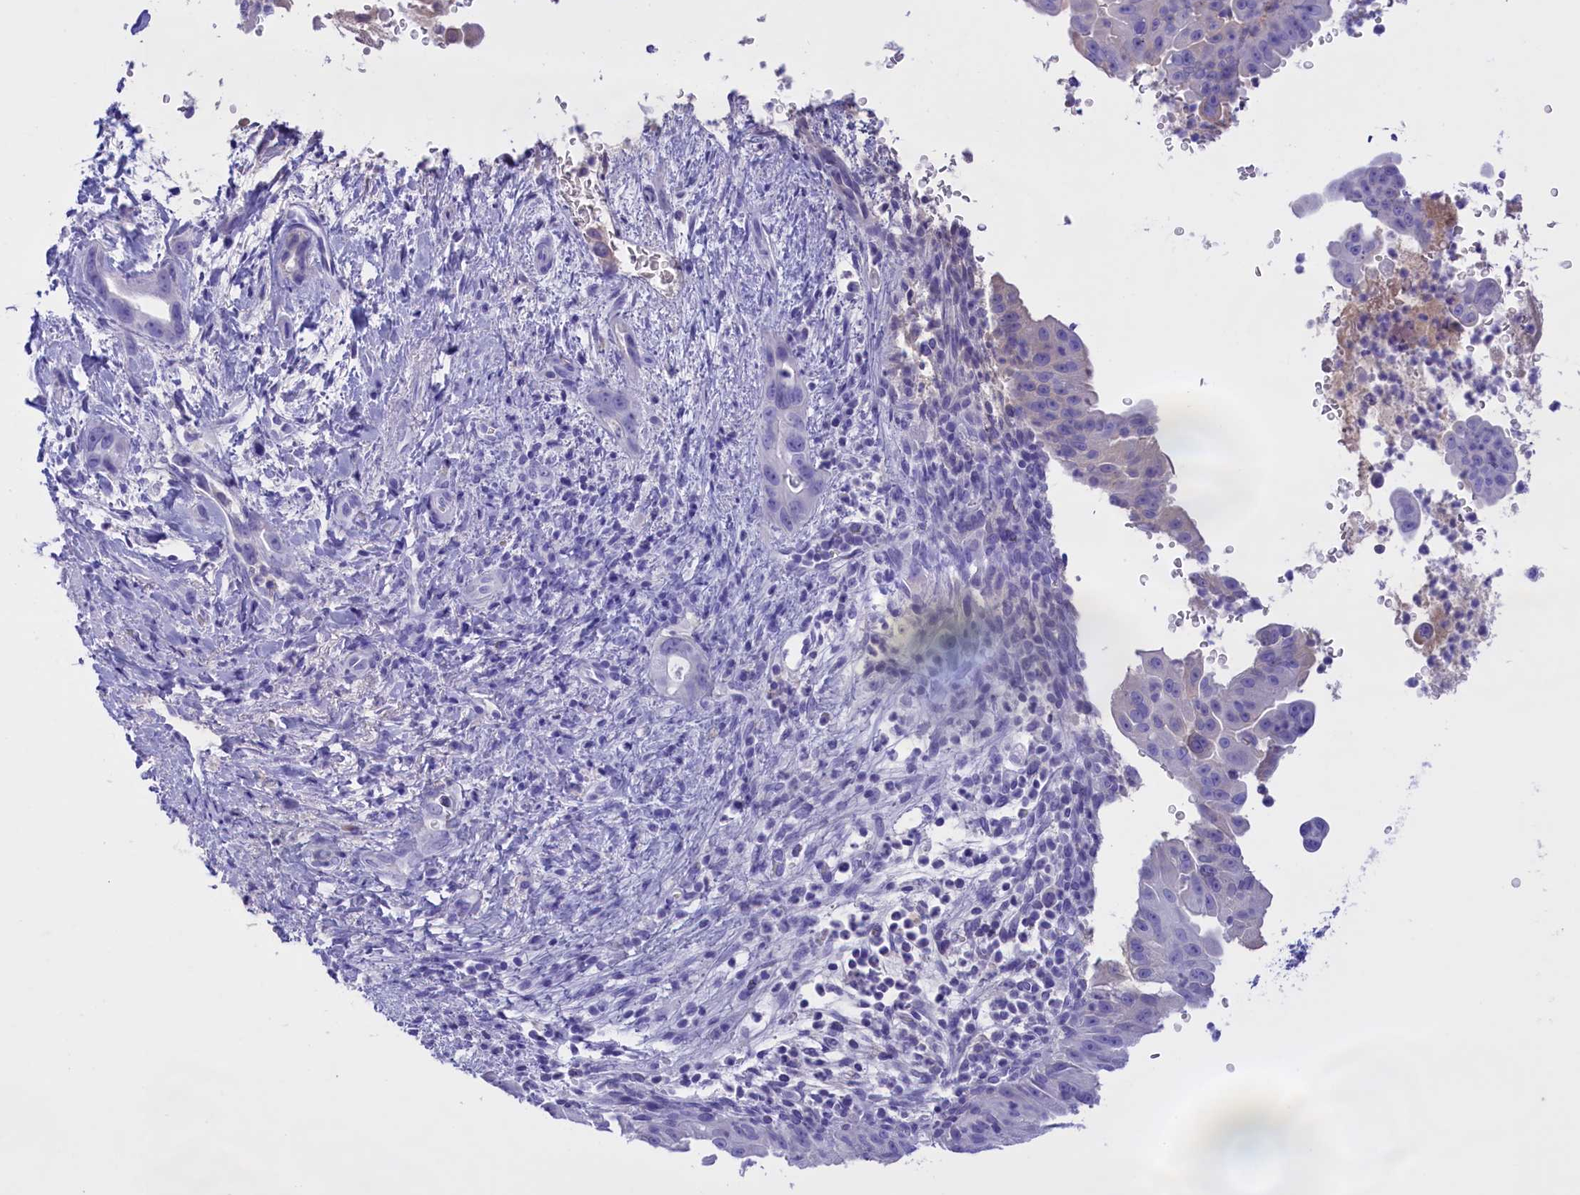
{"staining": {"intensity": "negative", "quantity": "none", "location": "none"}, "tissue": "pancreatic cancer", "cell_type": "Tumor cells", "image_type": "cancer", "snomed": [{"axis": "morphology", "description": "Adenocarcinoma, NOS"}, {"axis": "topography", "description": "Pancreas"}], "caption": "DAB immunohistochemical staining of pancreatic cancer (adenocarcinoma) demonstrates no significant staining in tumor cells. (DAB IHC visualized using brightfield microscopy, high magnification).", "gene": "PROK2", "patient": {"sex": "female", "age": 78}}